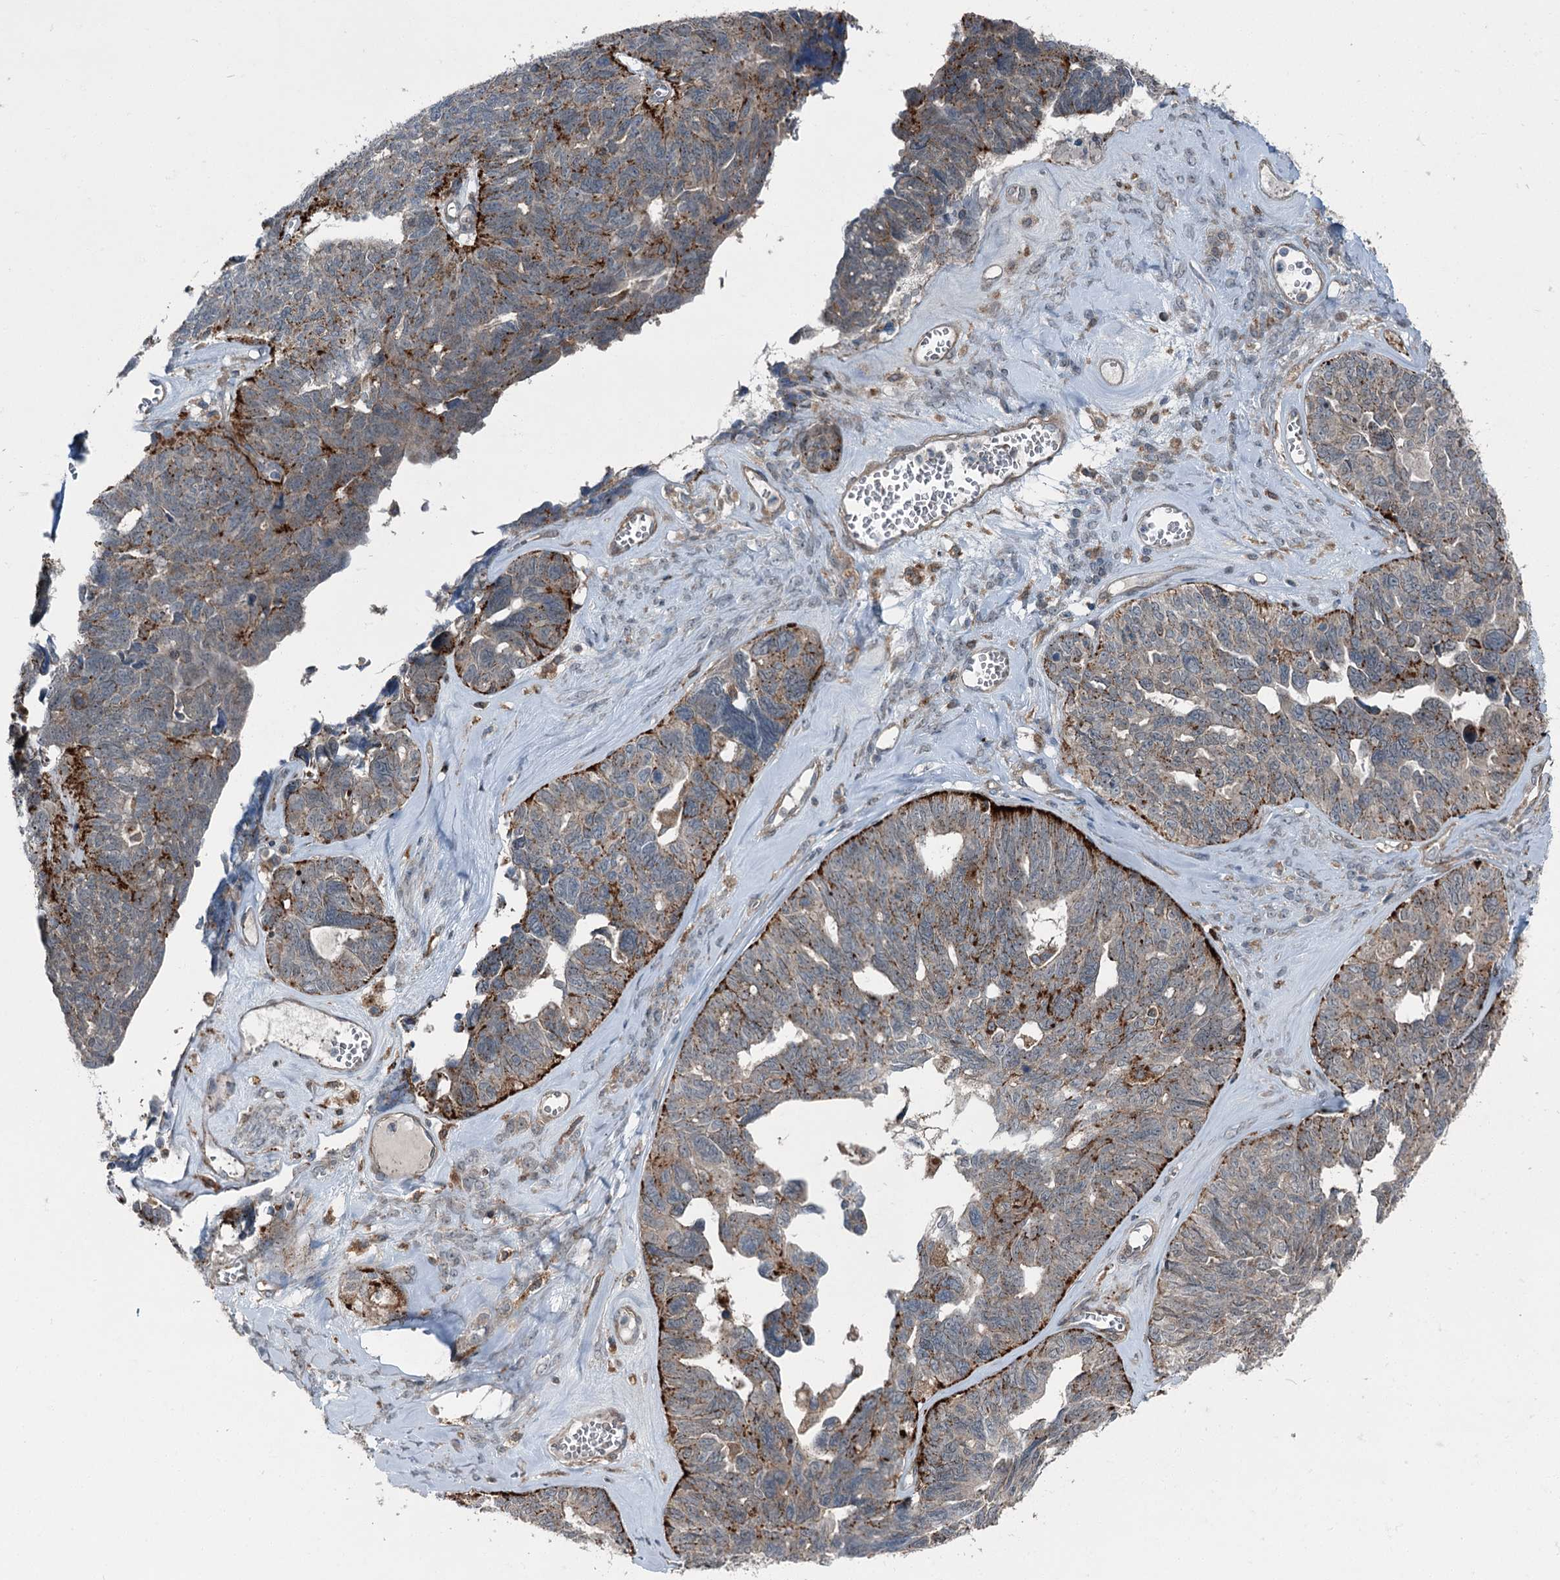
{"staining": {"intensity": "strong", "quantity": "<25%", "location": "cytoplasmic/membranous"}, "tissue": "ovarian cancer", "cell_type": "Tumor cells", "image_type": "cancer", "snomed": [{"axis": "morphology", "description": "Cystadenocarcinoma, serous, NOS"}, {"axis": "topography", "description": "Ovary"}], "caption": "Ovarian serous cystadenocarcinoma was stained to show a protein in brown. There is medium levels of strong cytoplasmic/membranous expression in about <25% of tumor cells.", "gene": "AXL", "patient": {"sex": "female", "age": 79}}